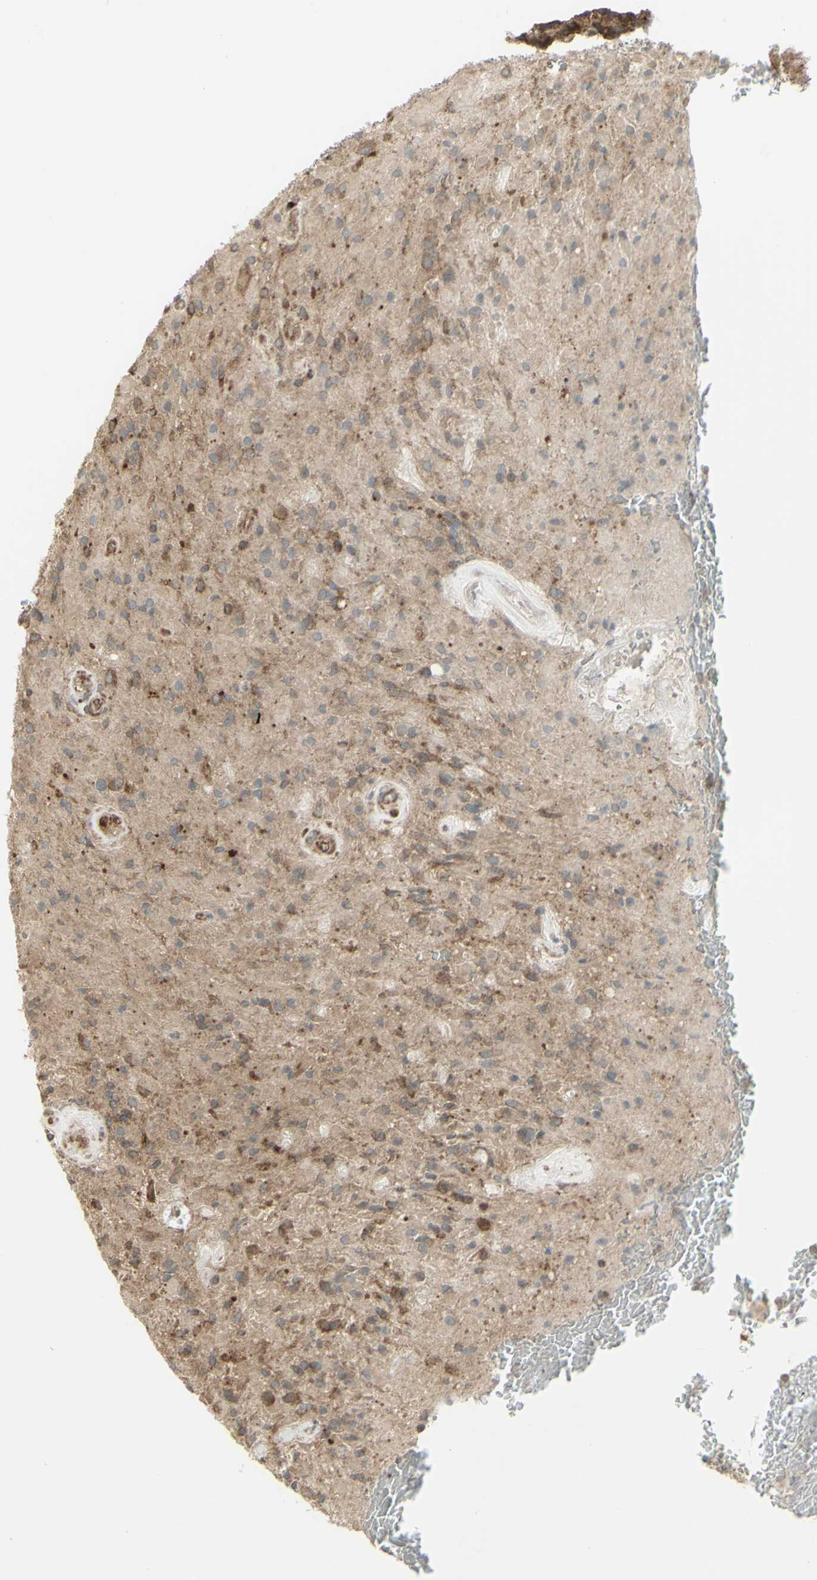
{"staining": {"intensity": "strong", "quantity": "25%-75%", "location": "cytoplasmic/membranous"}, "tissue": "glioma", "cell_type": "Tumor cells", "image_type": "cancer", "snomed": [{"axis": "morphology", "description": "Glioma, malignant, High grade"}, {"axis": "topography", "description": "Brain"}], "caption": "A micrograph showing strong cytoplasmic/membranous expression in approximately 25%-75% of tumor cells in malignant glioma (high-grade), as visualized by brown immunohistochemical staining.", "gene": "FKBP3", "patient": {"sex": "male", "age": 71}}